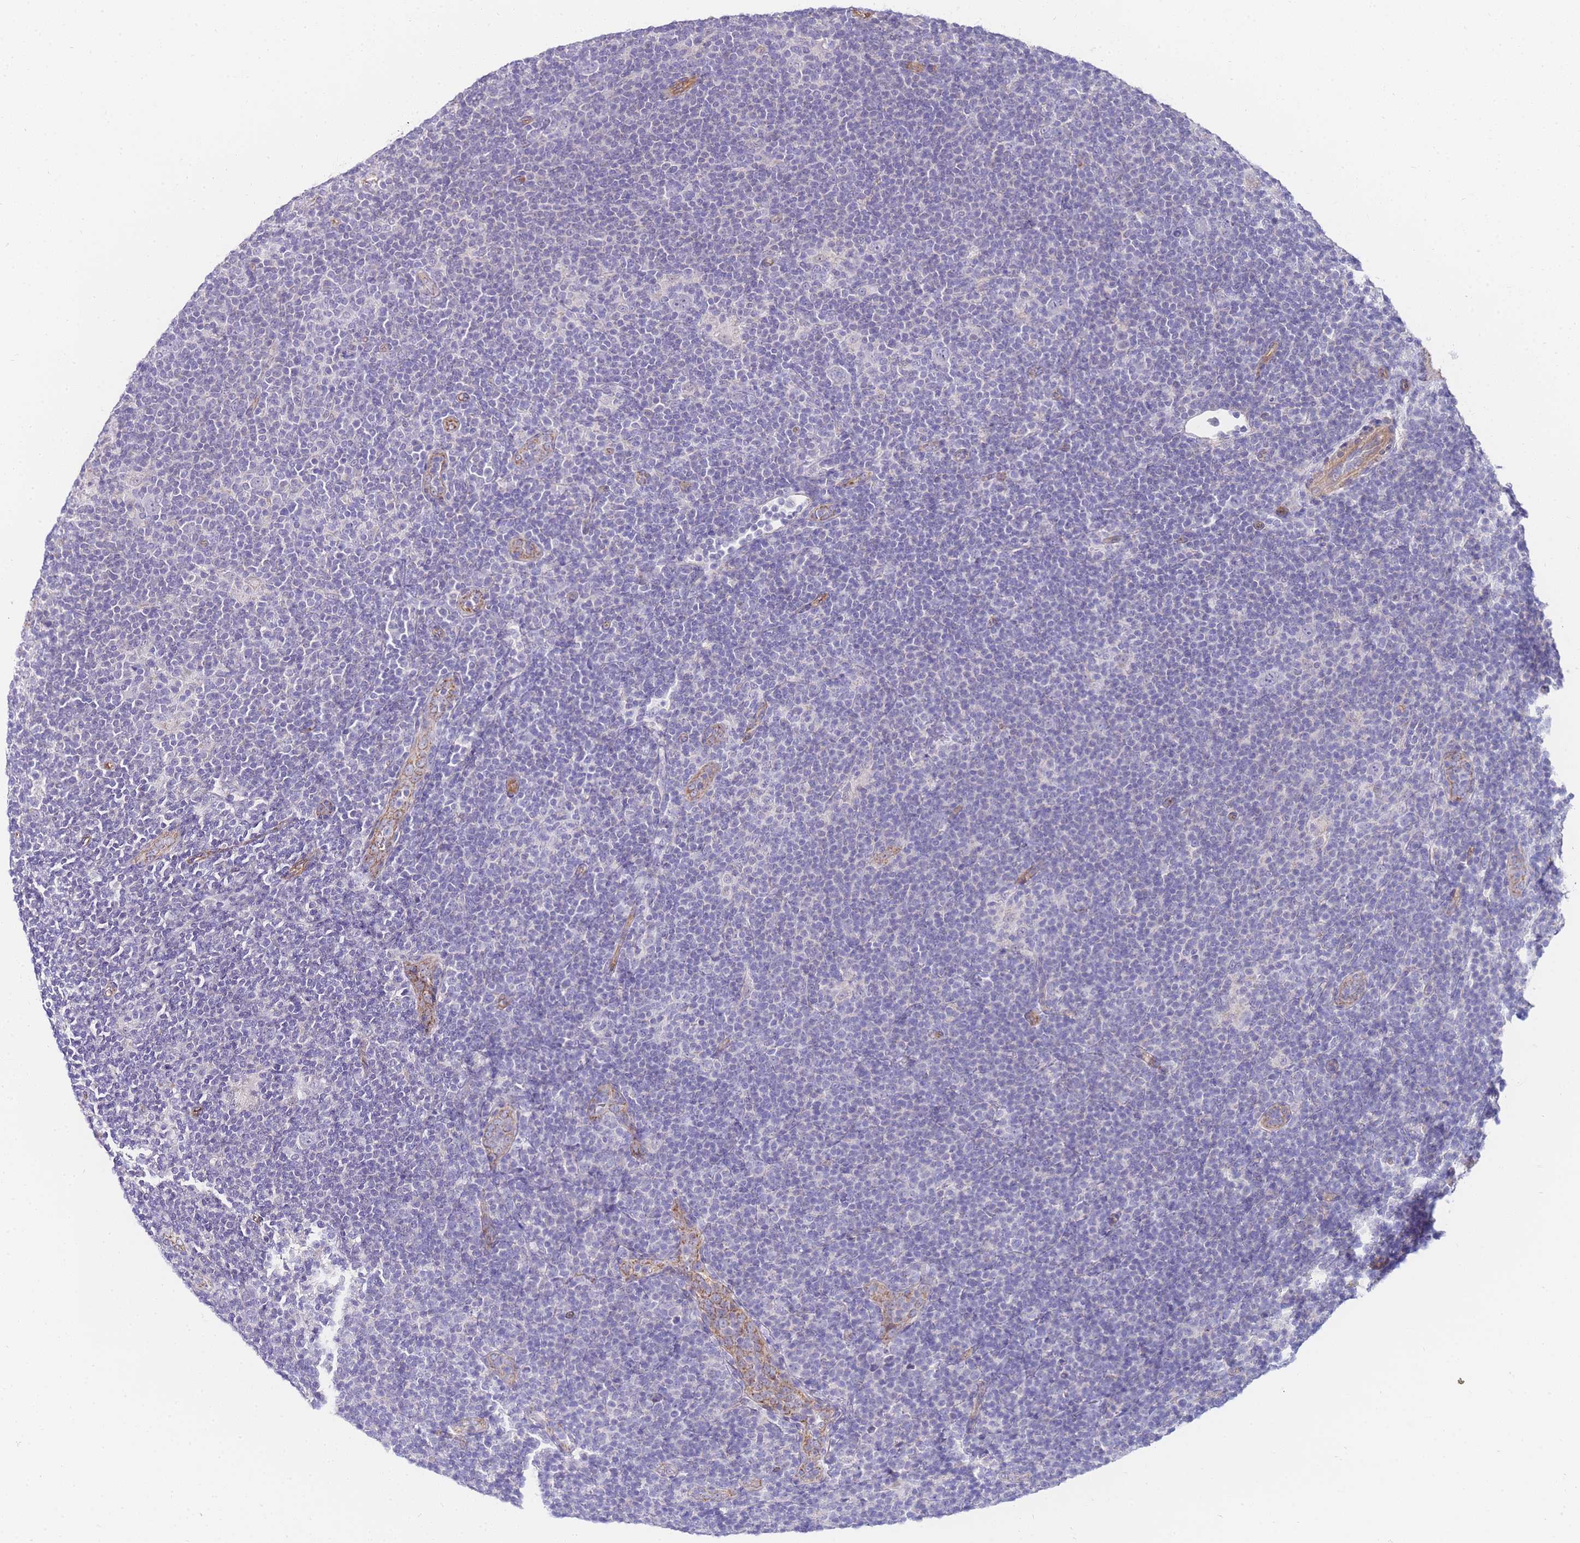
{"staining": {"intensity": "negative", "quantity": "none", "location": "none"}, "tissue": "lymphoma", "cell_type": "Tumor cells", "image_type": "cancer", "snomed": [{"axis": "morphology", "description": "Hodgkin's disease, NOS"}, {"axis": "topography", "description": "Lymph node"}], "caption": "IHC of Hodgkin's disease shows no positivity in tumor cells.", "gene": "PDCD7", "patient": {"sex": "female", "age": 57}}